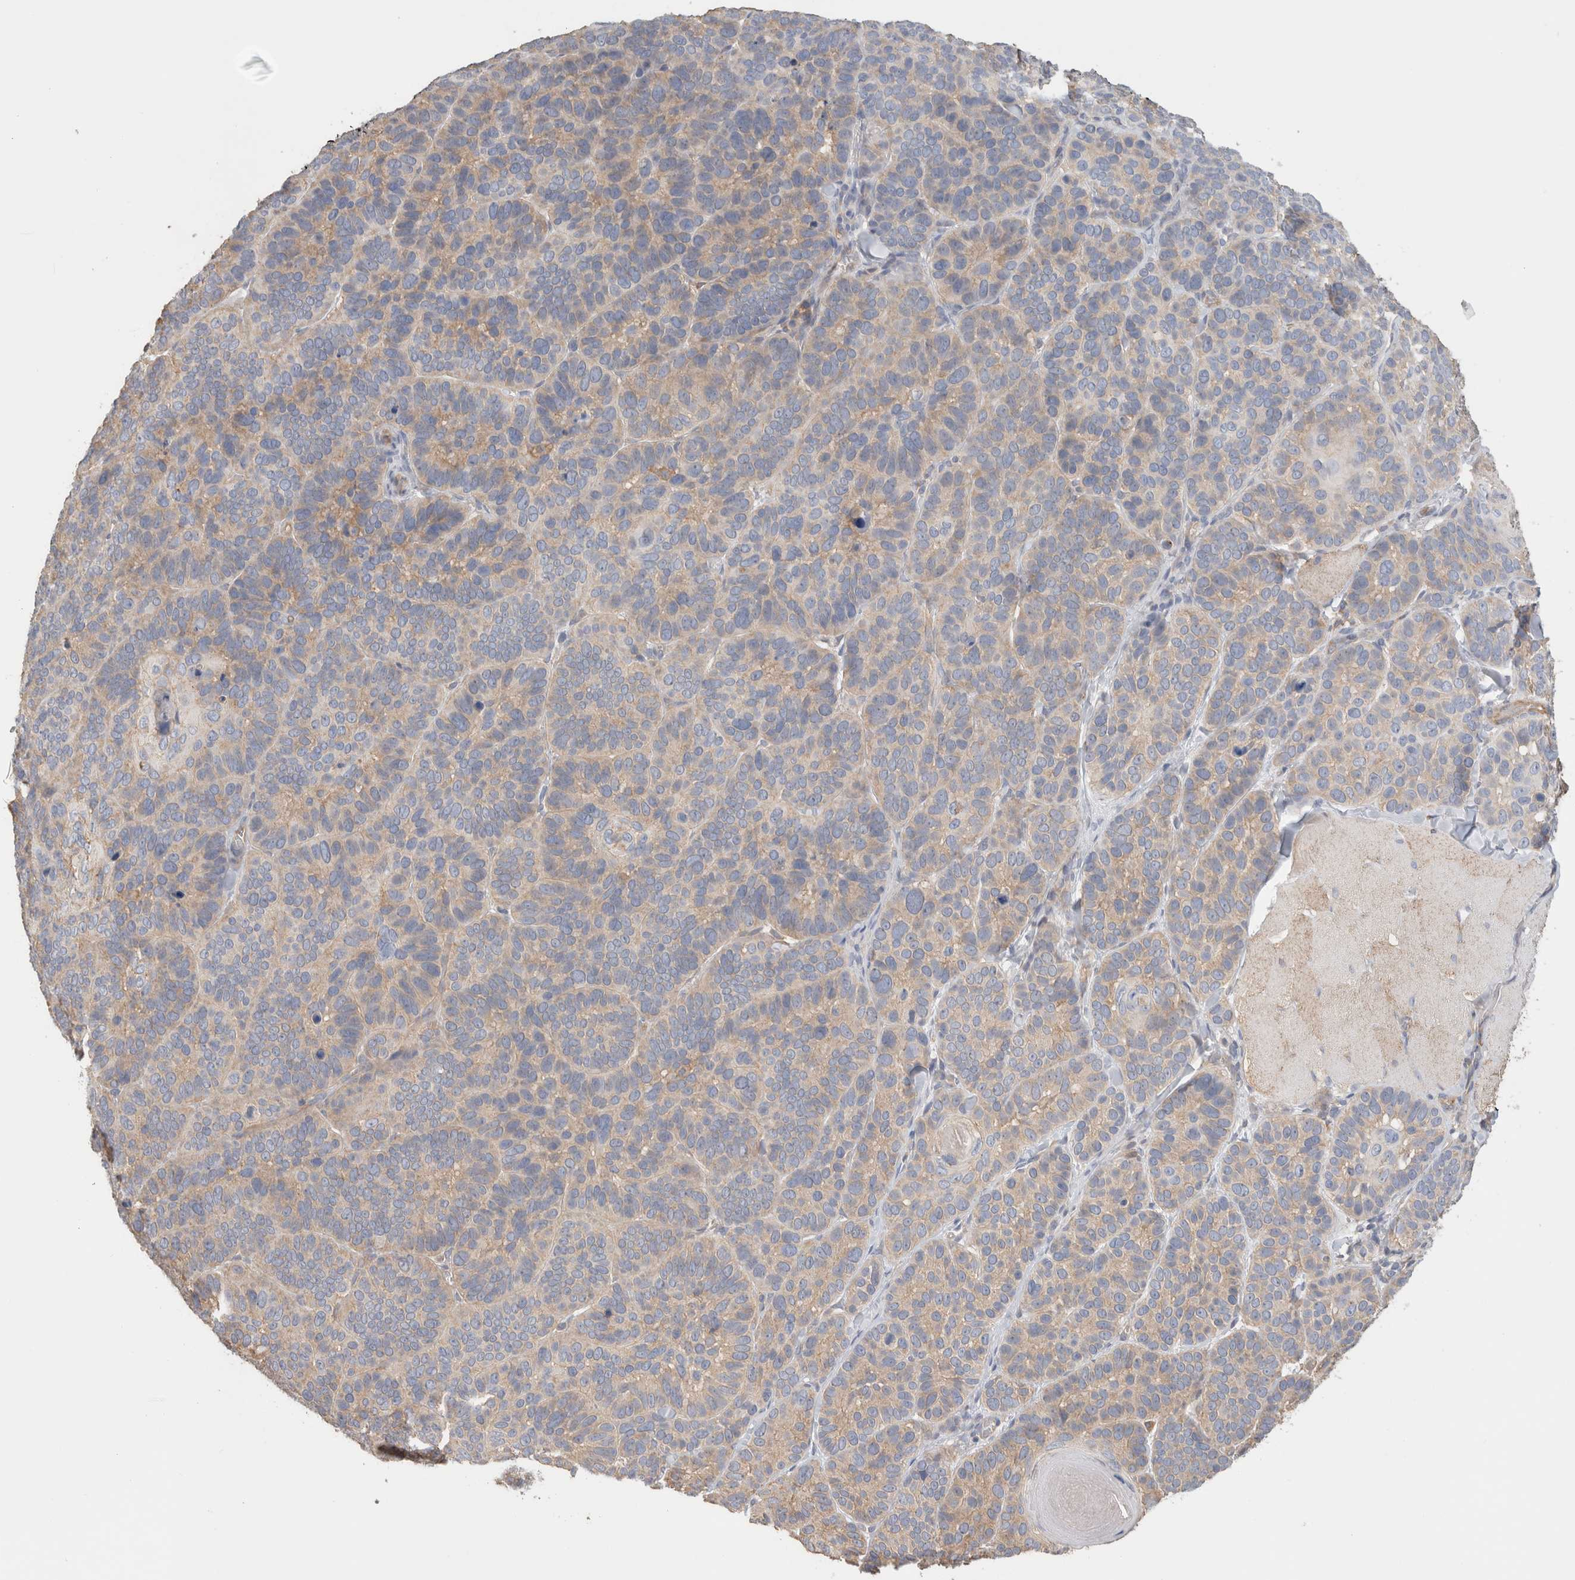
{"staining": {"intensity": "weak", "quantity": "25%-75%", "location": "cytoplasmic/membranous"}, "tissue": "skin cancer", "cell_type": "Tumor cells", "image_type": "cancer", "snomed": [{"axis": "morphology", "description": "Basal cell carcinoma"}, {"axis": "topography", "description": "Skin"}], "caption": "Immunohistochemical staining of human basal cell carcinoma (skin) demonstrates weak cytoplasmic/membranous protein positivity in about 25%-75% of tumor cells. Ihc stains the protein in brown and the nuclei are stained blue.", "gene": "CFAP418", "patient": {"sex": "male", "age": 62}}